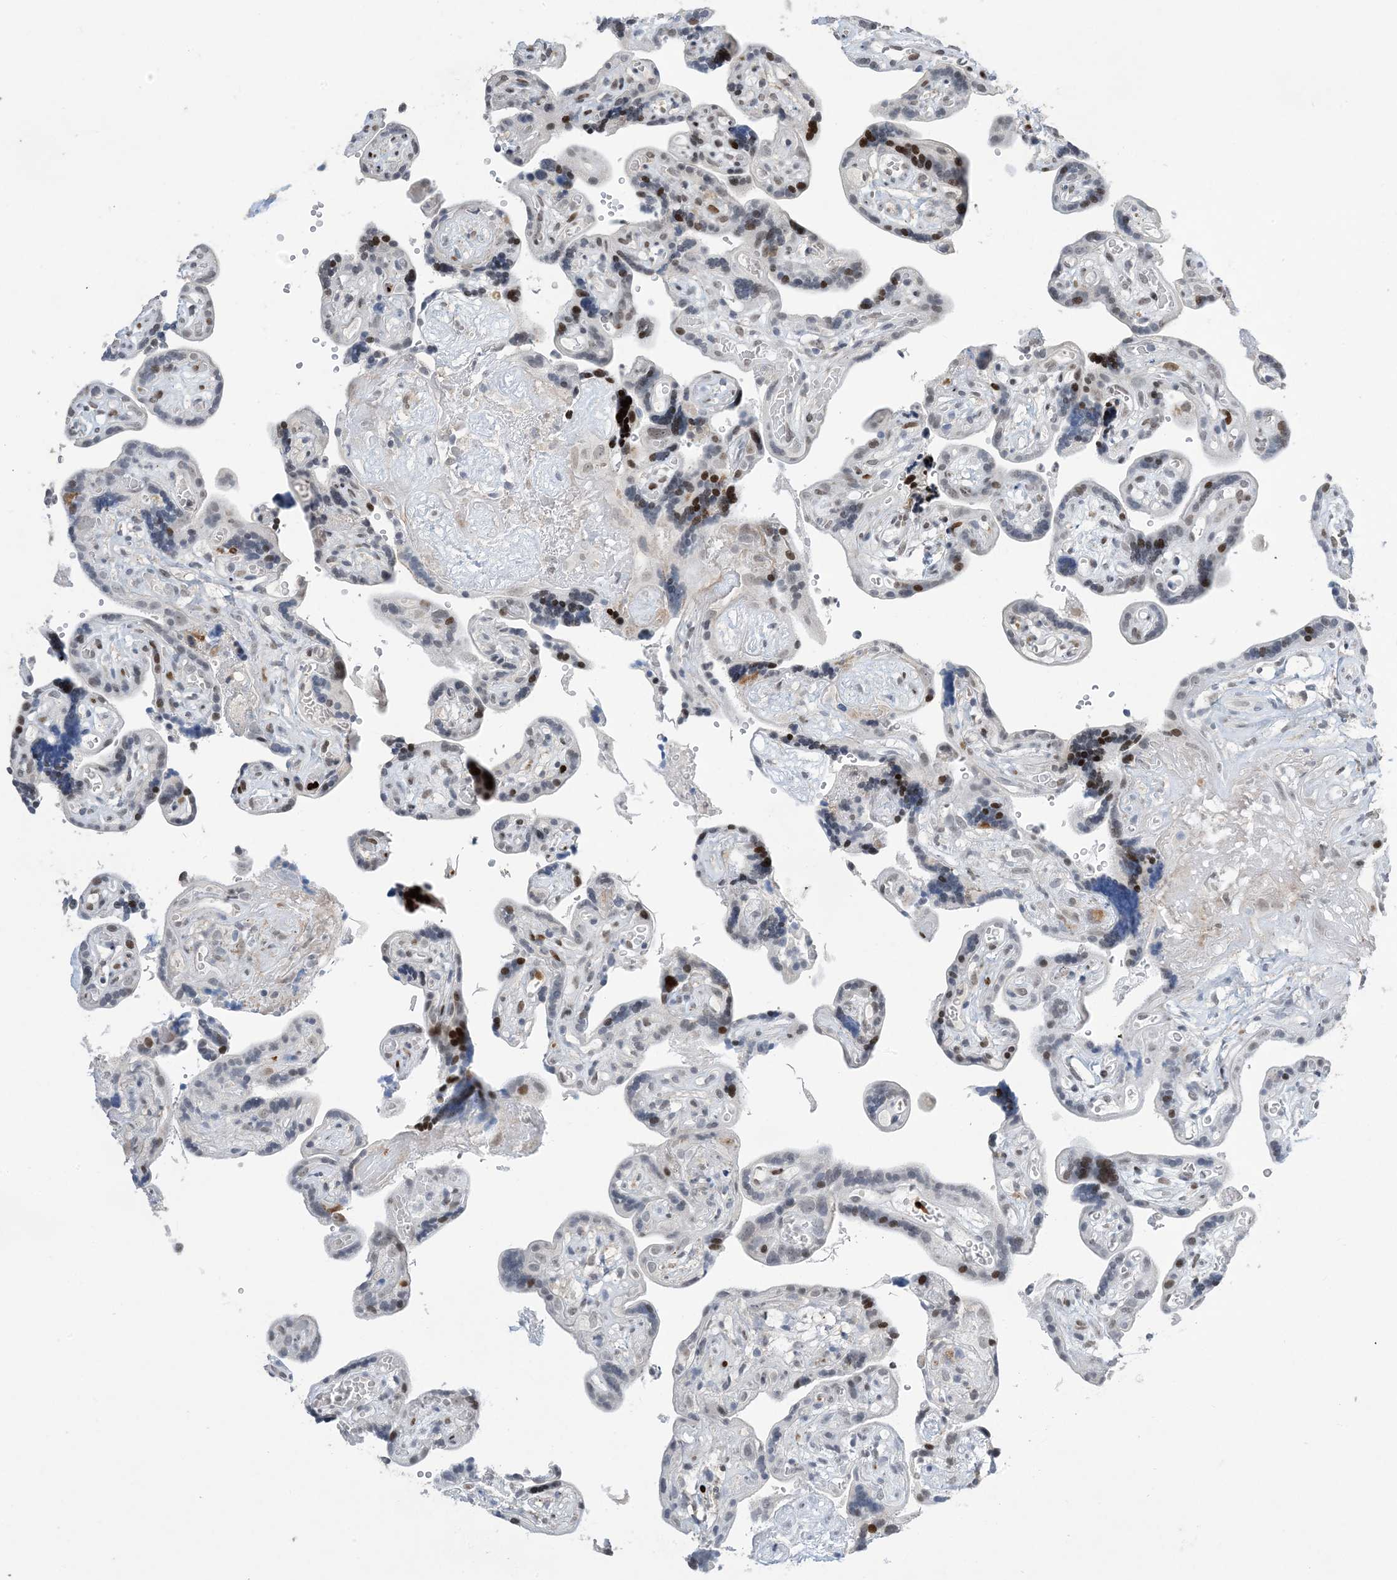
{"staining": {"intensity": "moderate", "quantity": "<25%", "location": "nuclear"}, "tissue": "placenta", "cell_type": "Decidual cells", "image_type": "normal", "snomed": [{"axis": "morphology", "description": "Normal tissue, NOS"}, {"axis": "topography", "description": "Placenta"}], "caption": "Decidual cells exhibit moderate nuclear positivity in approximately <25% of cells in normal placenta.", "gene": "SLC25A53", "patient": {"sex": "female", "age": 30}}